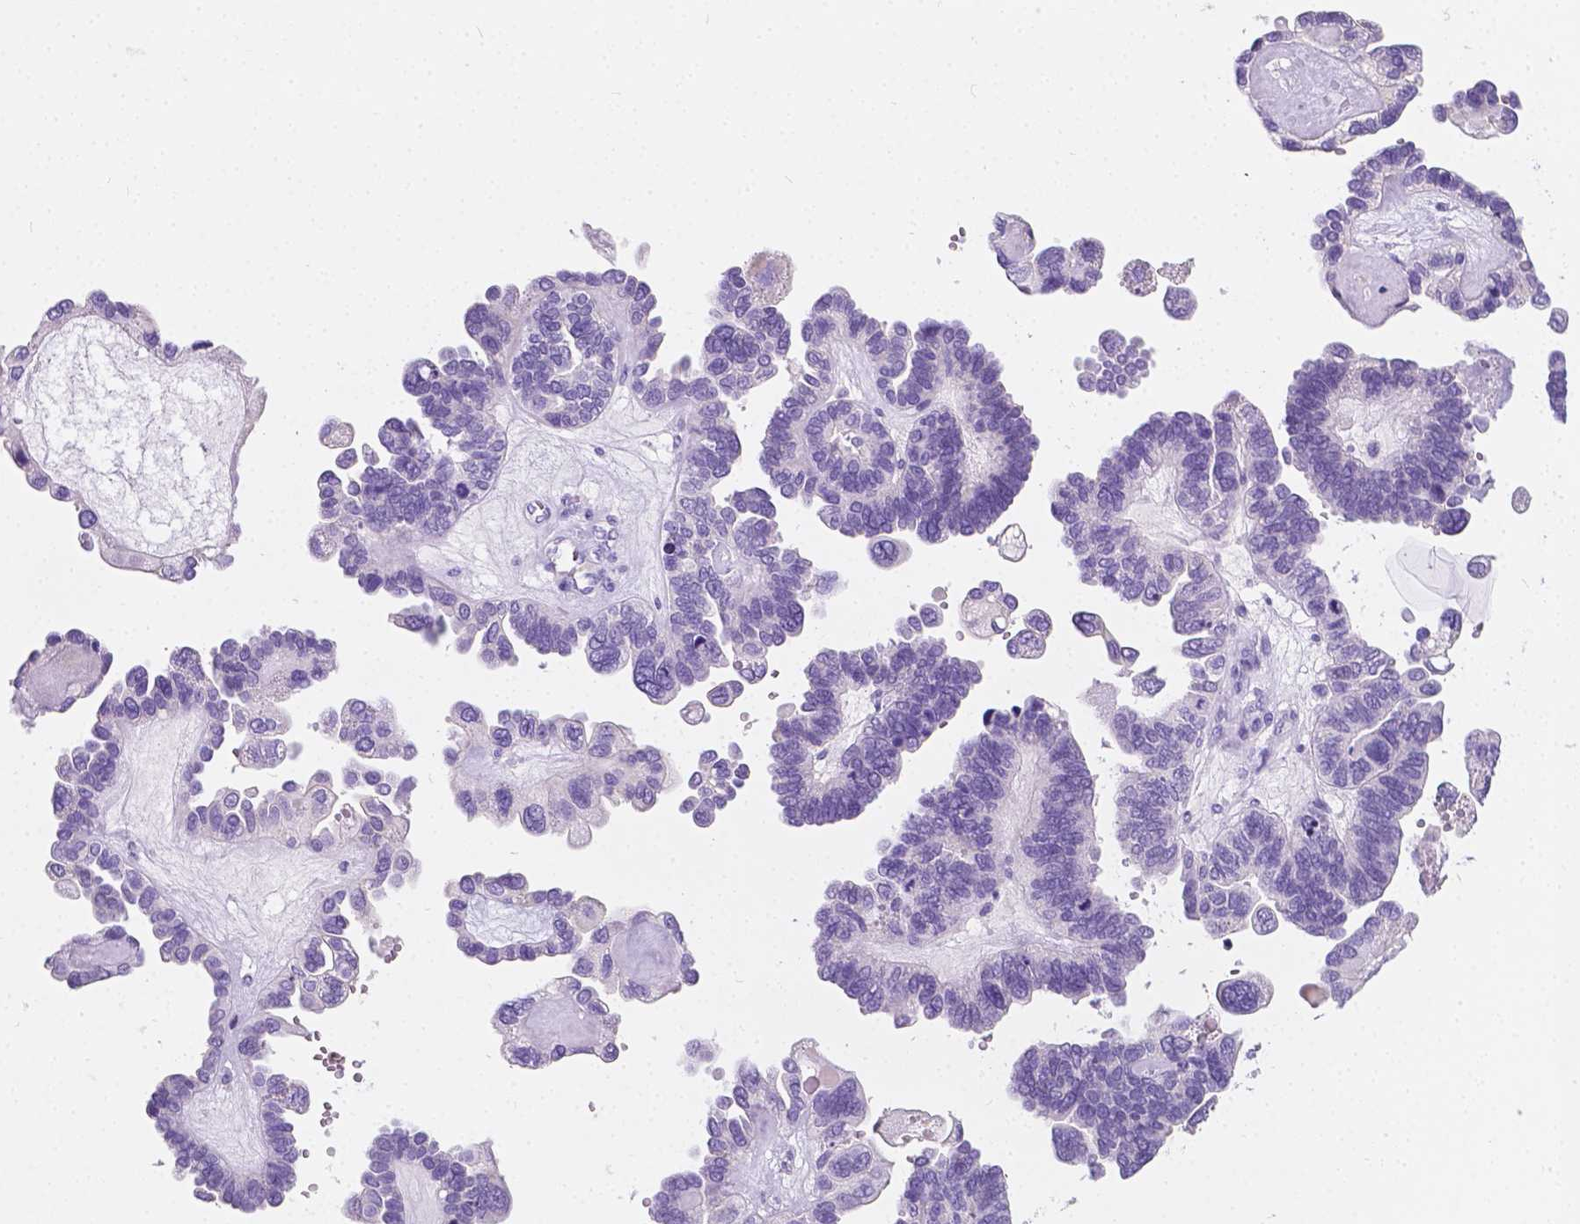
{"staining": {"intensity": "negative", "quantity": "none", "location": "none"}, "tissue": "ovarian cancer", "cell_type": "Tumor cells", "image_type": "cancer", "snomed": [{"axis": "morphology", "description": "Cystadenocarcinoma, serous, NOS"}, {"axis": "topography", "description": "Ovary"}], "caption": "There is no significant positivity in tumor cells of ovarian cancer. The staining was performed using DAB (3,3'-diaminobenzidine) to visualize the protein expression in brown, while the nuclei were stained in blue with hematoxylin (Magnification: 20x).", "gene": "GNAO1", "patient": {"sex": "female", "age": 51}}